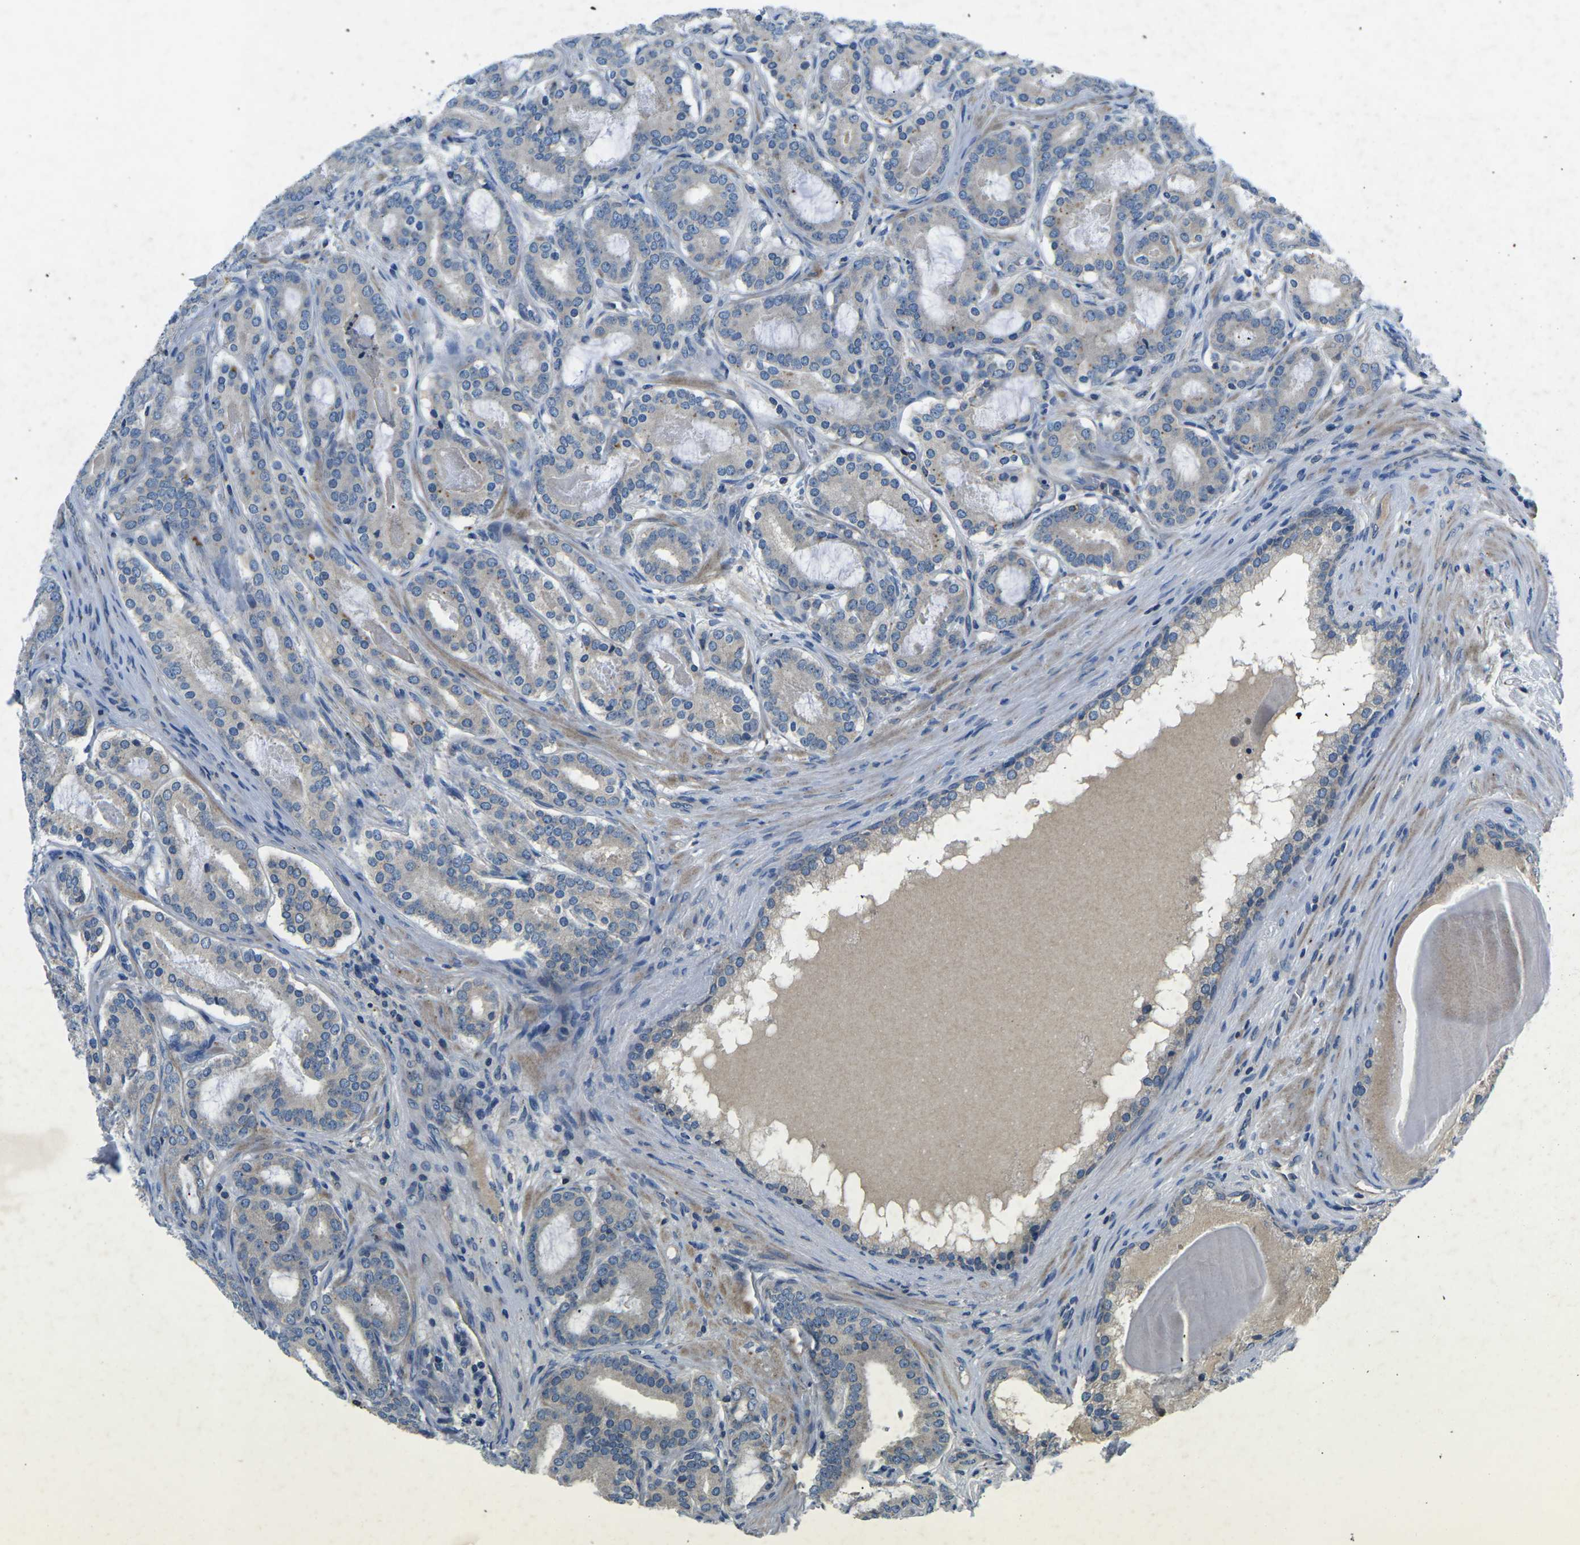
{"staining": {"intensity": "weak", "quantity": "<25%", "location": "cytoplasmic/membranous"}, "tissue": "prostate cancer", "cell_type": "Tumor cells", "image_type": "cancer", "snomed": [{"axis": "morphology", "description": "Adenocarcinoma, High grade"}, {"axis": "topography", "description": "Prostate"}], "caption": "Micrograph shows no protein staining in tumor cells of prostate adenocarcinoma (high-grade) tissue.", "gene": "PDCD6IP", "patient": {"sex": "male", "age": 60}}